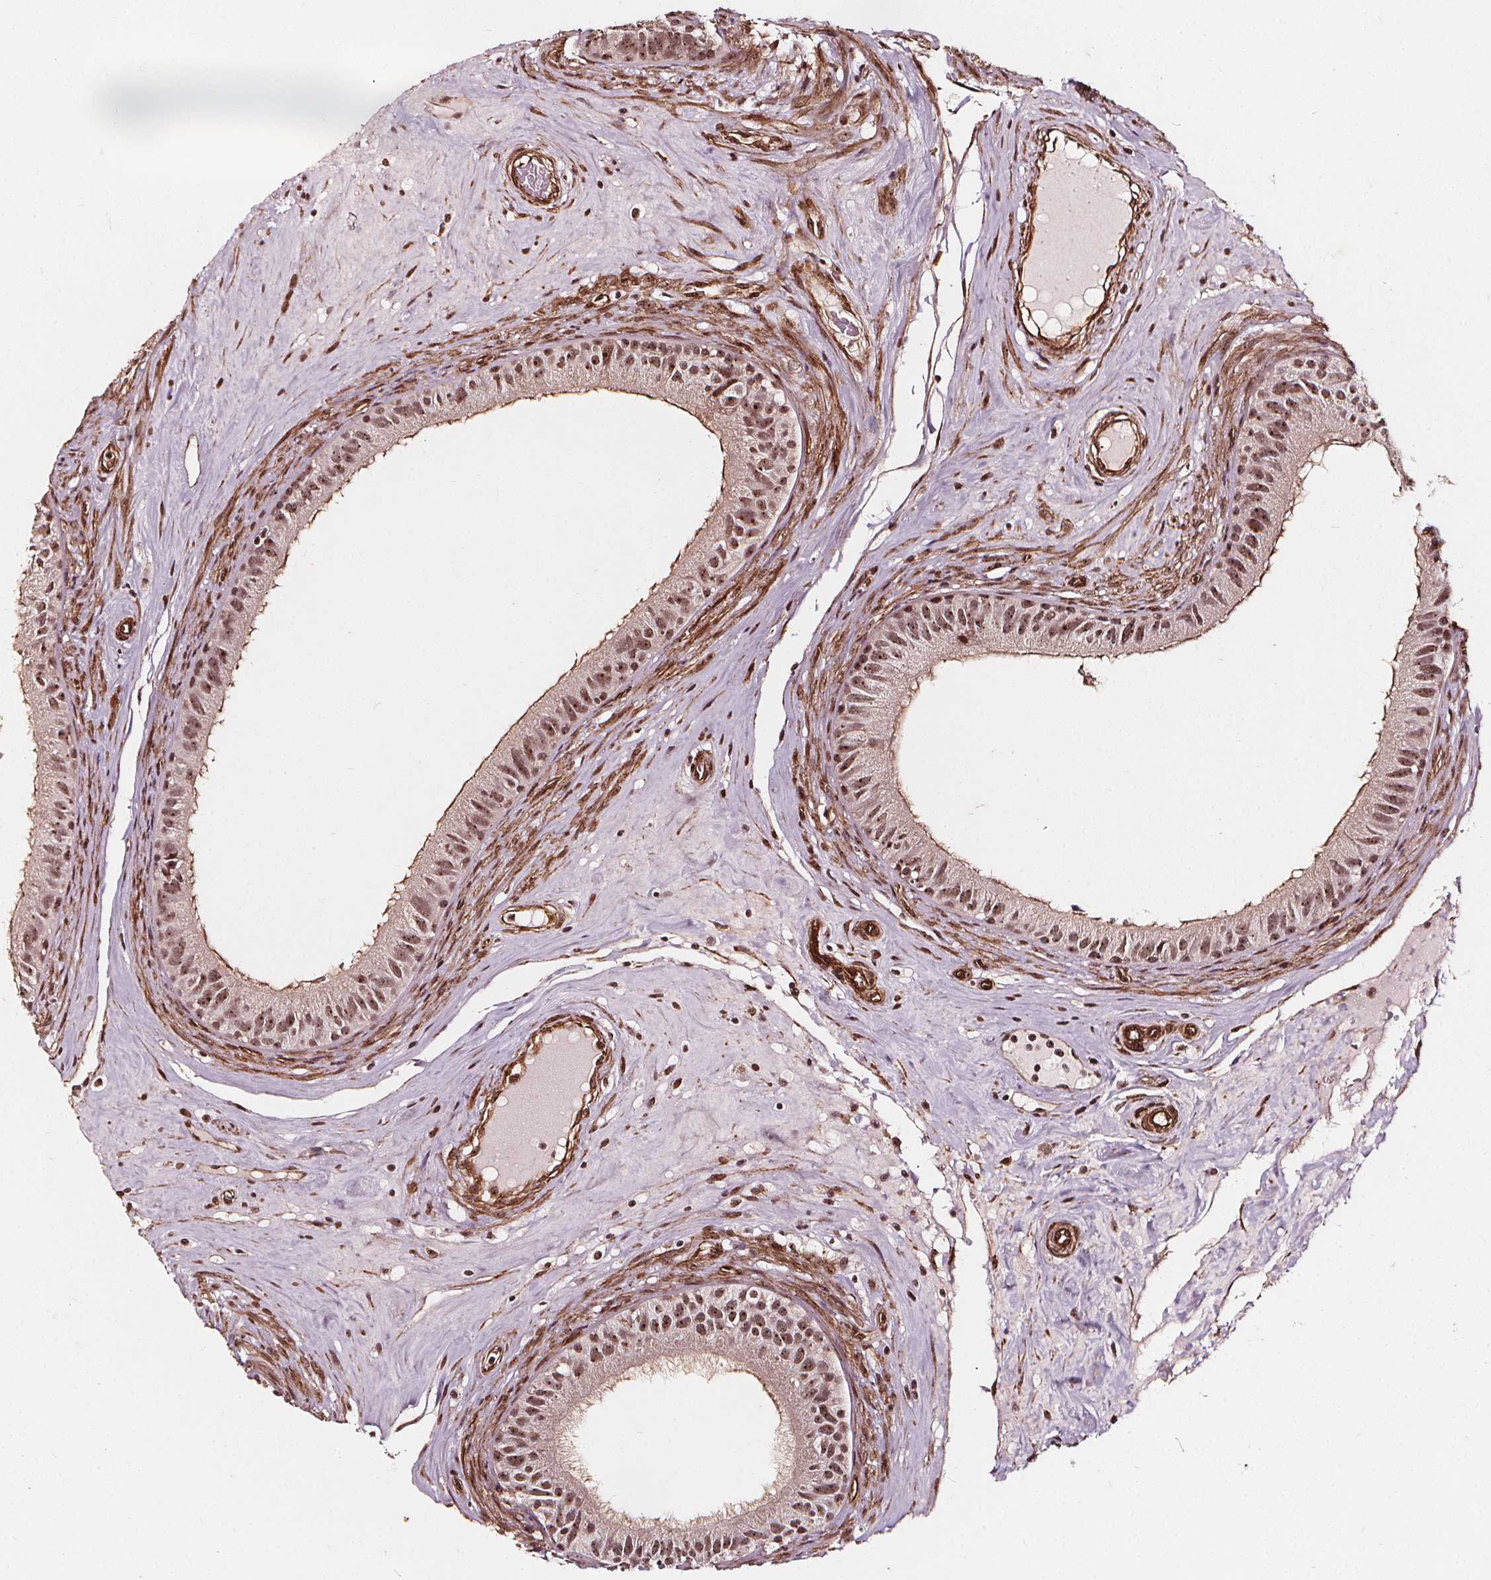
{"staining": {"intensity": "moderate", "quantity": ">75%", "location": "cytoplasmic/membranous,nuclear"}, "tissue": "epididymis", "cell_type": "Glandular cells", "image_type": "normal", "snomed": [{"axis": "morphology", "description": "Normal tissue, NOS"}, {"axis": "topography", "description": "Epididymis"}], "caption": "Benign epididymis exhibits moderate cytoplasmic/membranous,nuclear staining in approximately >75% of glandular cells, visualized by immunohistochemistry.", "gene": "EXOSC9", "patient": {"sex": "male", "age": 59}}